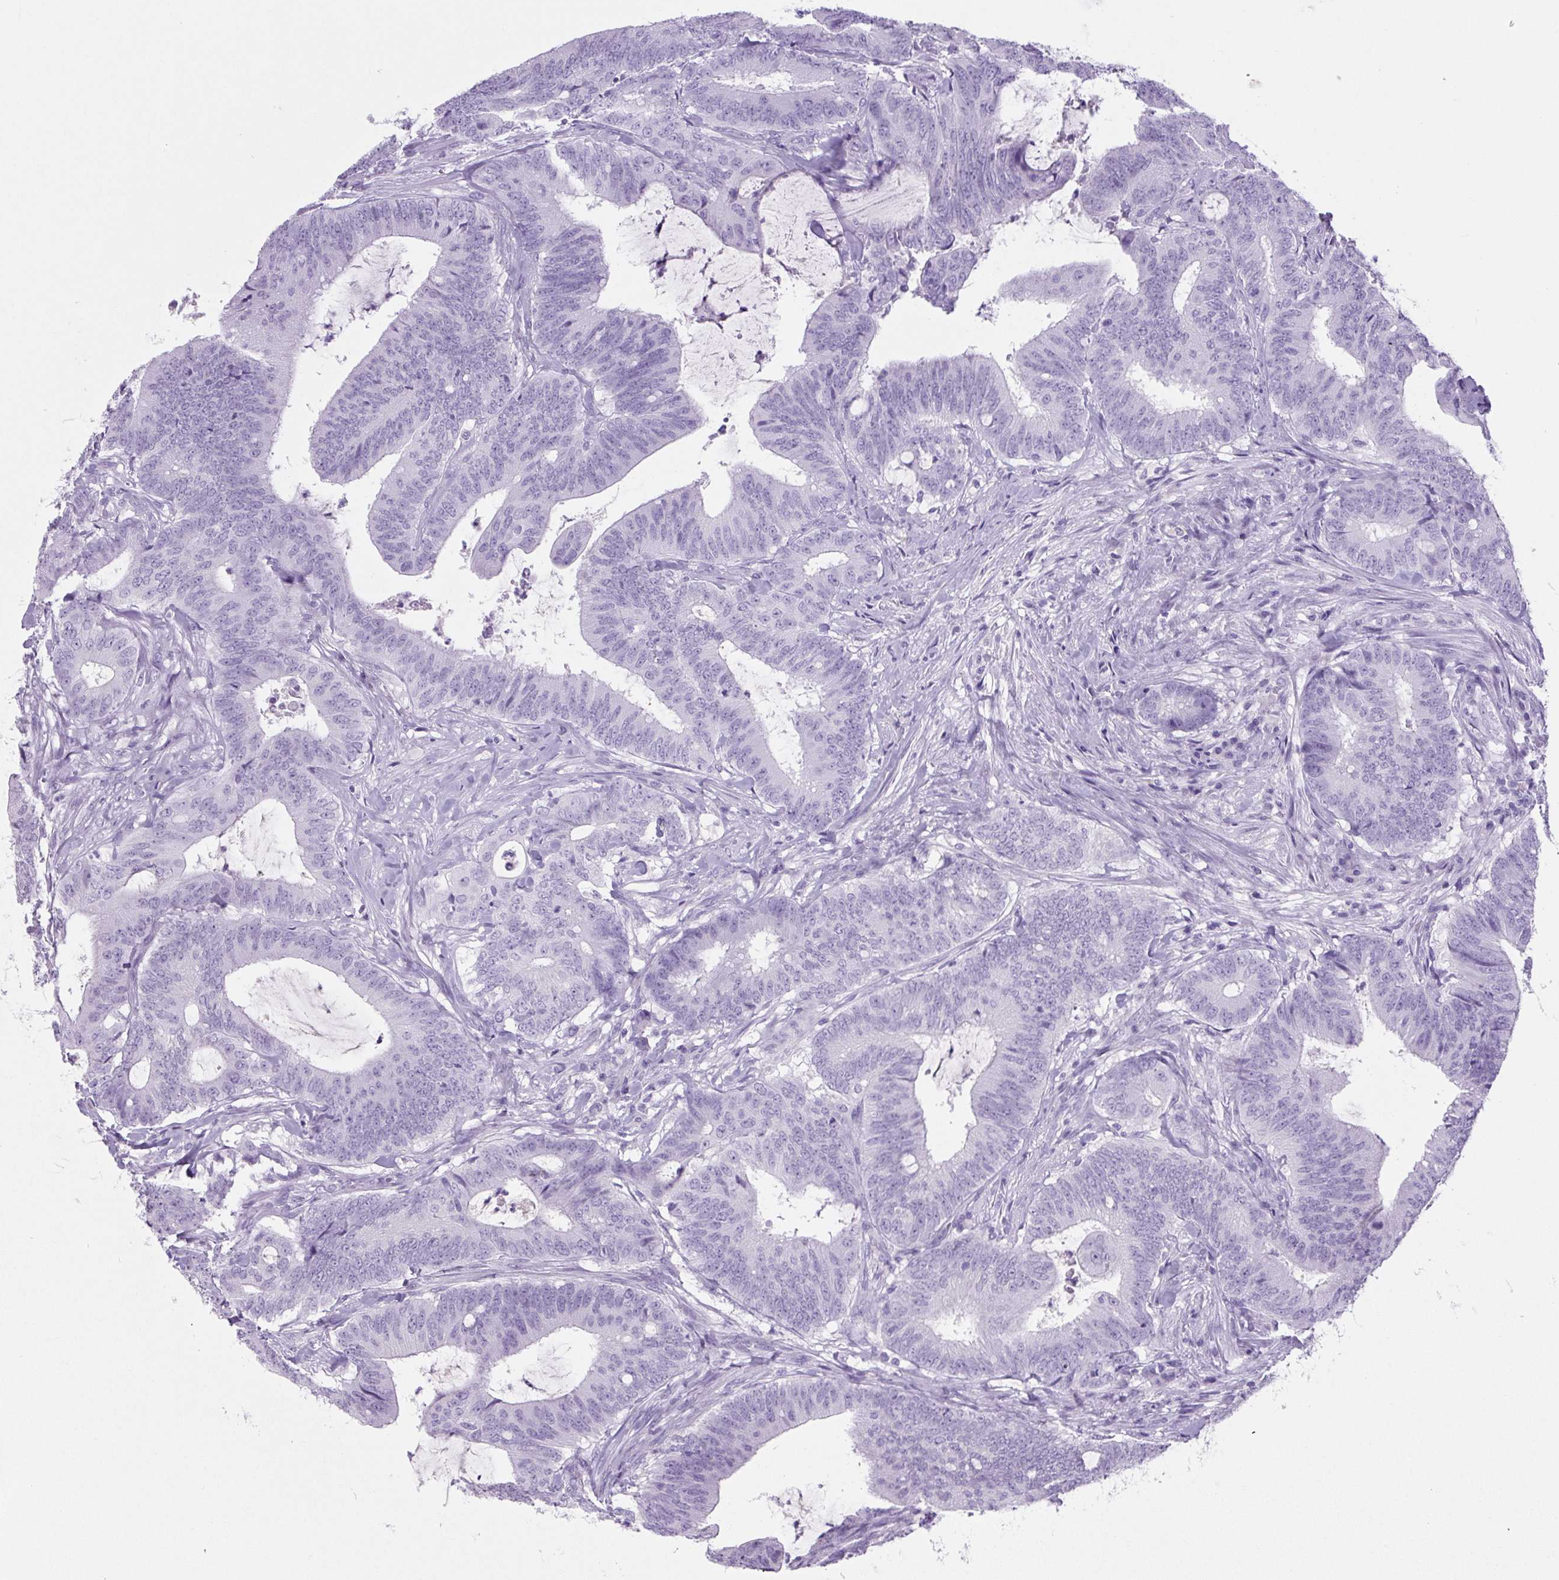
{"staining": {"intensity": "negative", "quantity": "none", "location": "none"}, "tissue": "colorectal cancer", "cell_type": "Tumor cells", "image_type": "cancer", "snomed": [{"axis": "morphology", "description": "Adenocarcinoma, NOS"}, {"axis": "topography", "description": "Colon"}], "caption": "Protein analysis of colorectal adenocarcinoma exhibits no significant staining in tumor cells.", "gene": "PRRT1", "patient": {"sex": "female", "age": 43}}